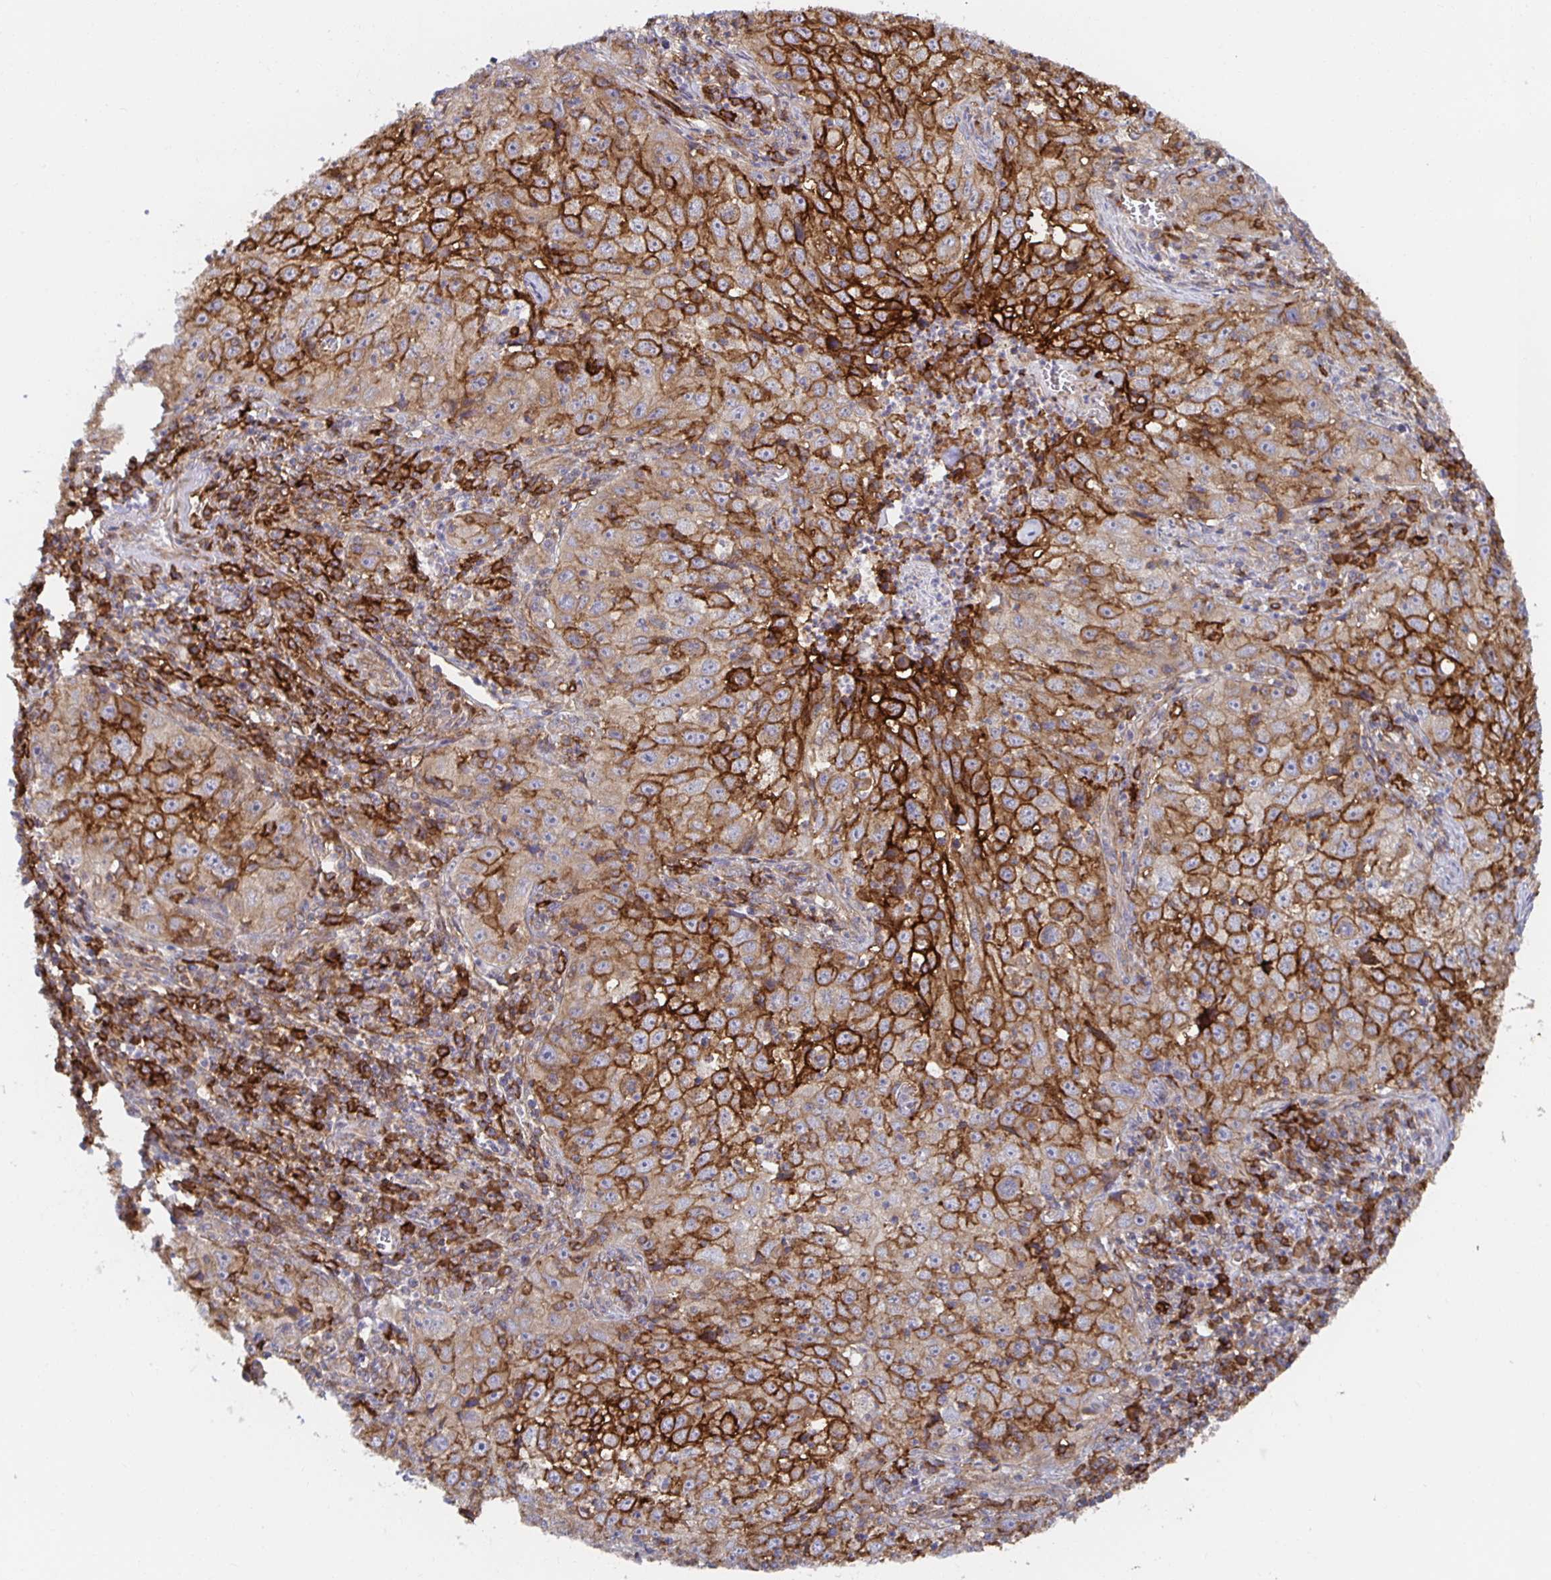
{"staining": {"intensity": "strong", "quantity": "25%-75%", "location": "cytoplasmic/membranous"}, "tissue": "lung cancer", "cell_type": "Tumor cells", "image_type": "cancer", "snomed": [{"axis": "morphology", "description": "Squamous cell carcinoma, NOS"}, {"axis": "topography", "description": "Lung"}], "caption": "A micrograph of human squamous cell carcinoma (lung) stained for a protein demonstrates strong cytoplasmic/membranous brown staining in tumor cells.", "gene": "BAD", "patient": {"sex": "male", "age": 71}}